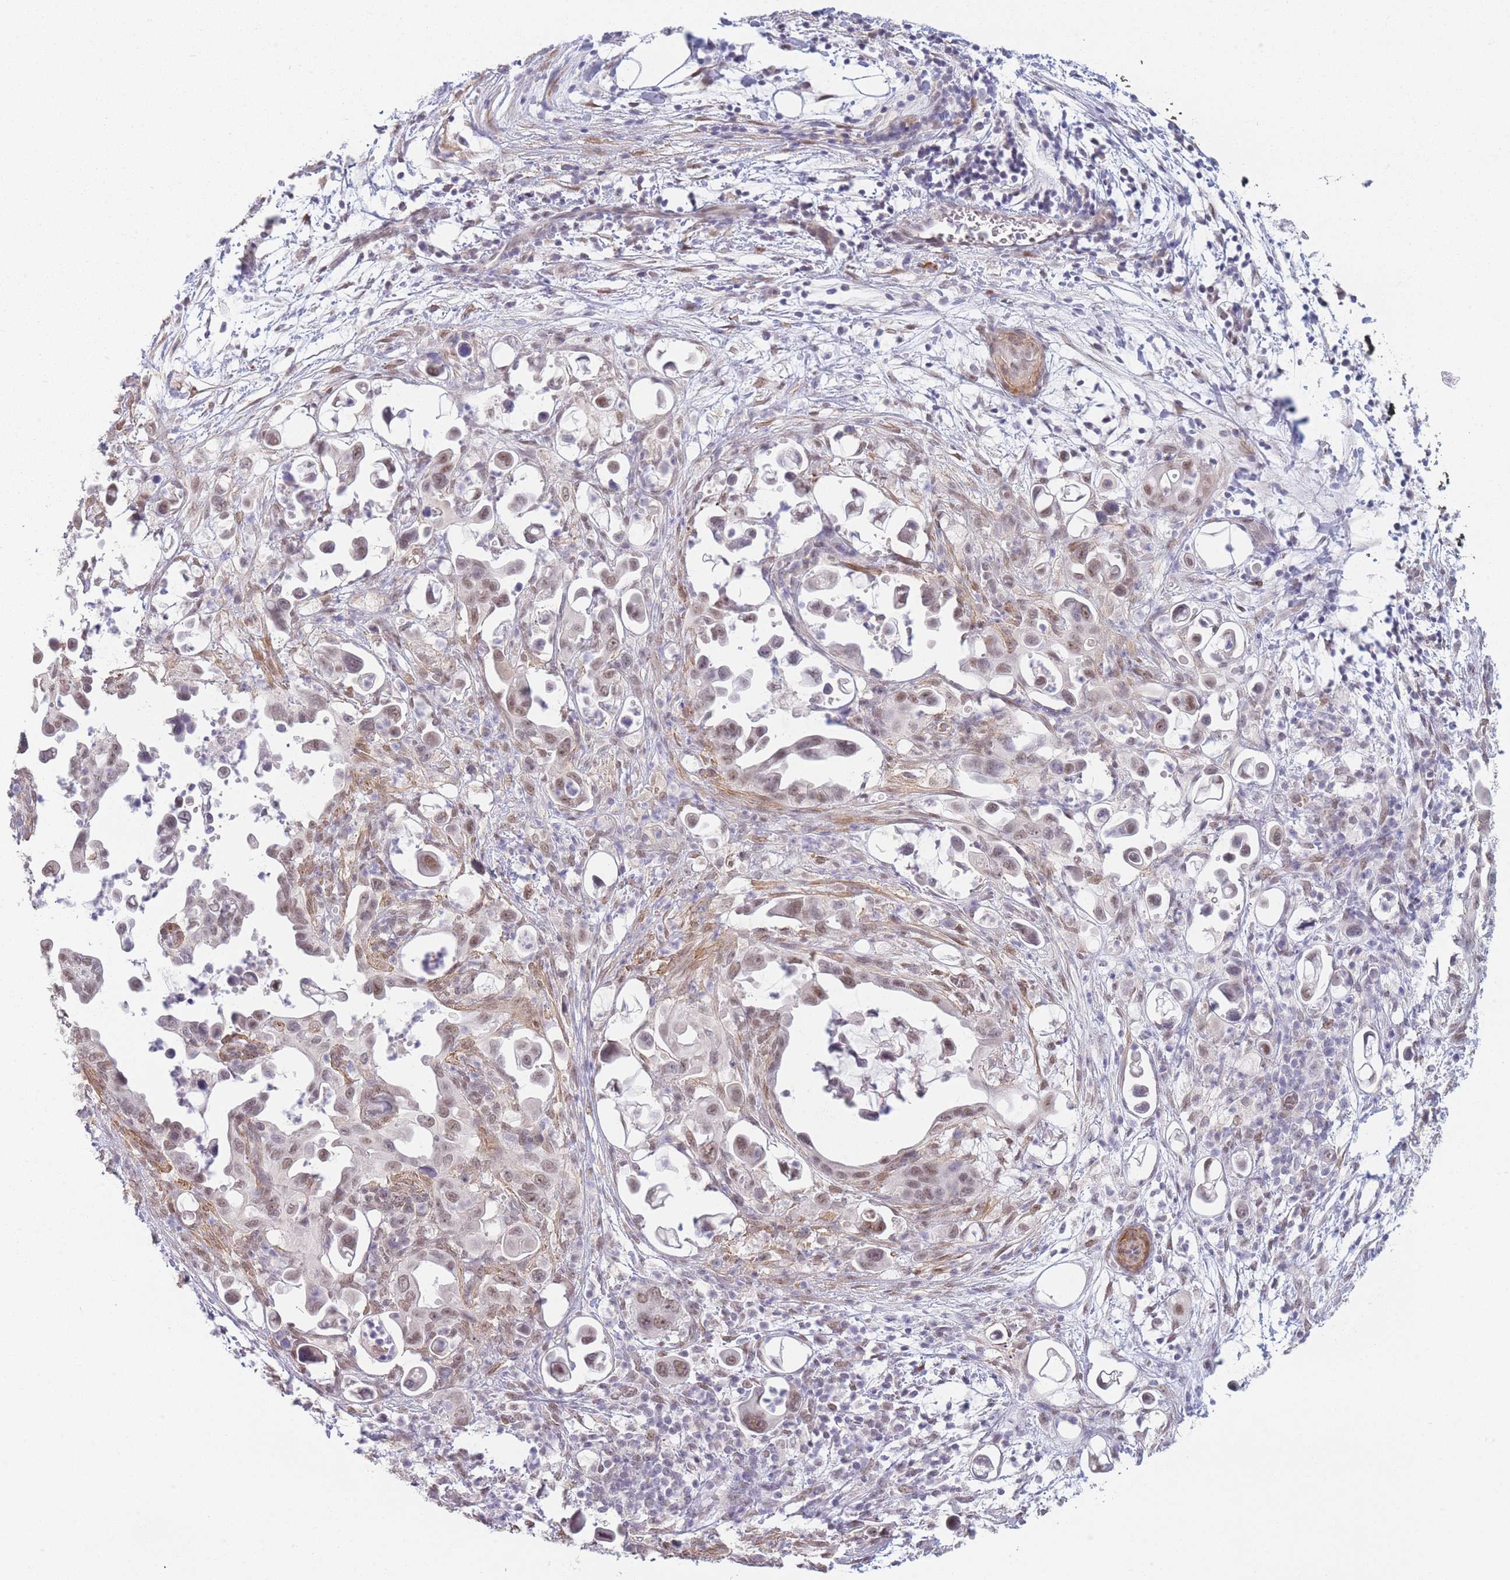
{"staining": {"intensity": "moderate", "quantity": "25%-75%", "location": "nuclear"}, "tissue": "pancreatic cancer", "cell_type": "Tumor cells", "image_type": "cancer", "snomed": [{"axis": "morphology", "description": "Adenocarcinoma, NOS"}, {"axis": "topography", "description": "Pancreas"}], "caption": "Immunohistochemical staining of pancreatic adenocarcinoma reveals moderate nuclear protein positivity in approximately 25%-75% of tumor cells. (brown staining indicates protein expression, while blue staining denotes nuclei).", "gene": "SIN3B", "patient": {"sex": "male", "age": 61}}